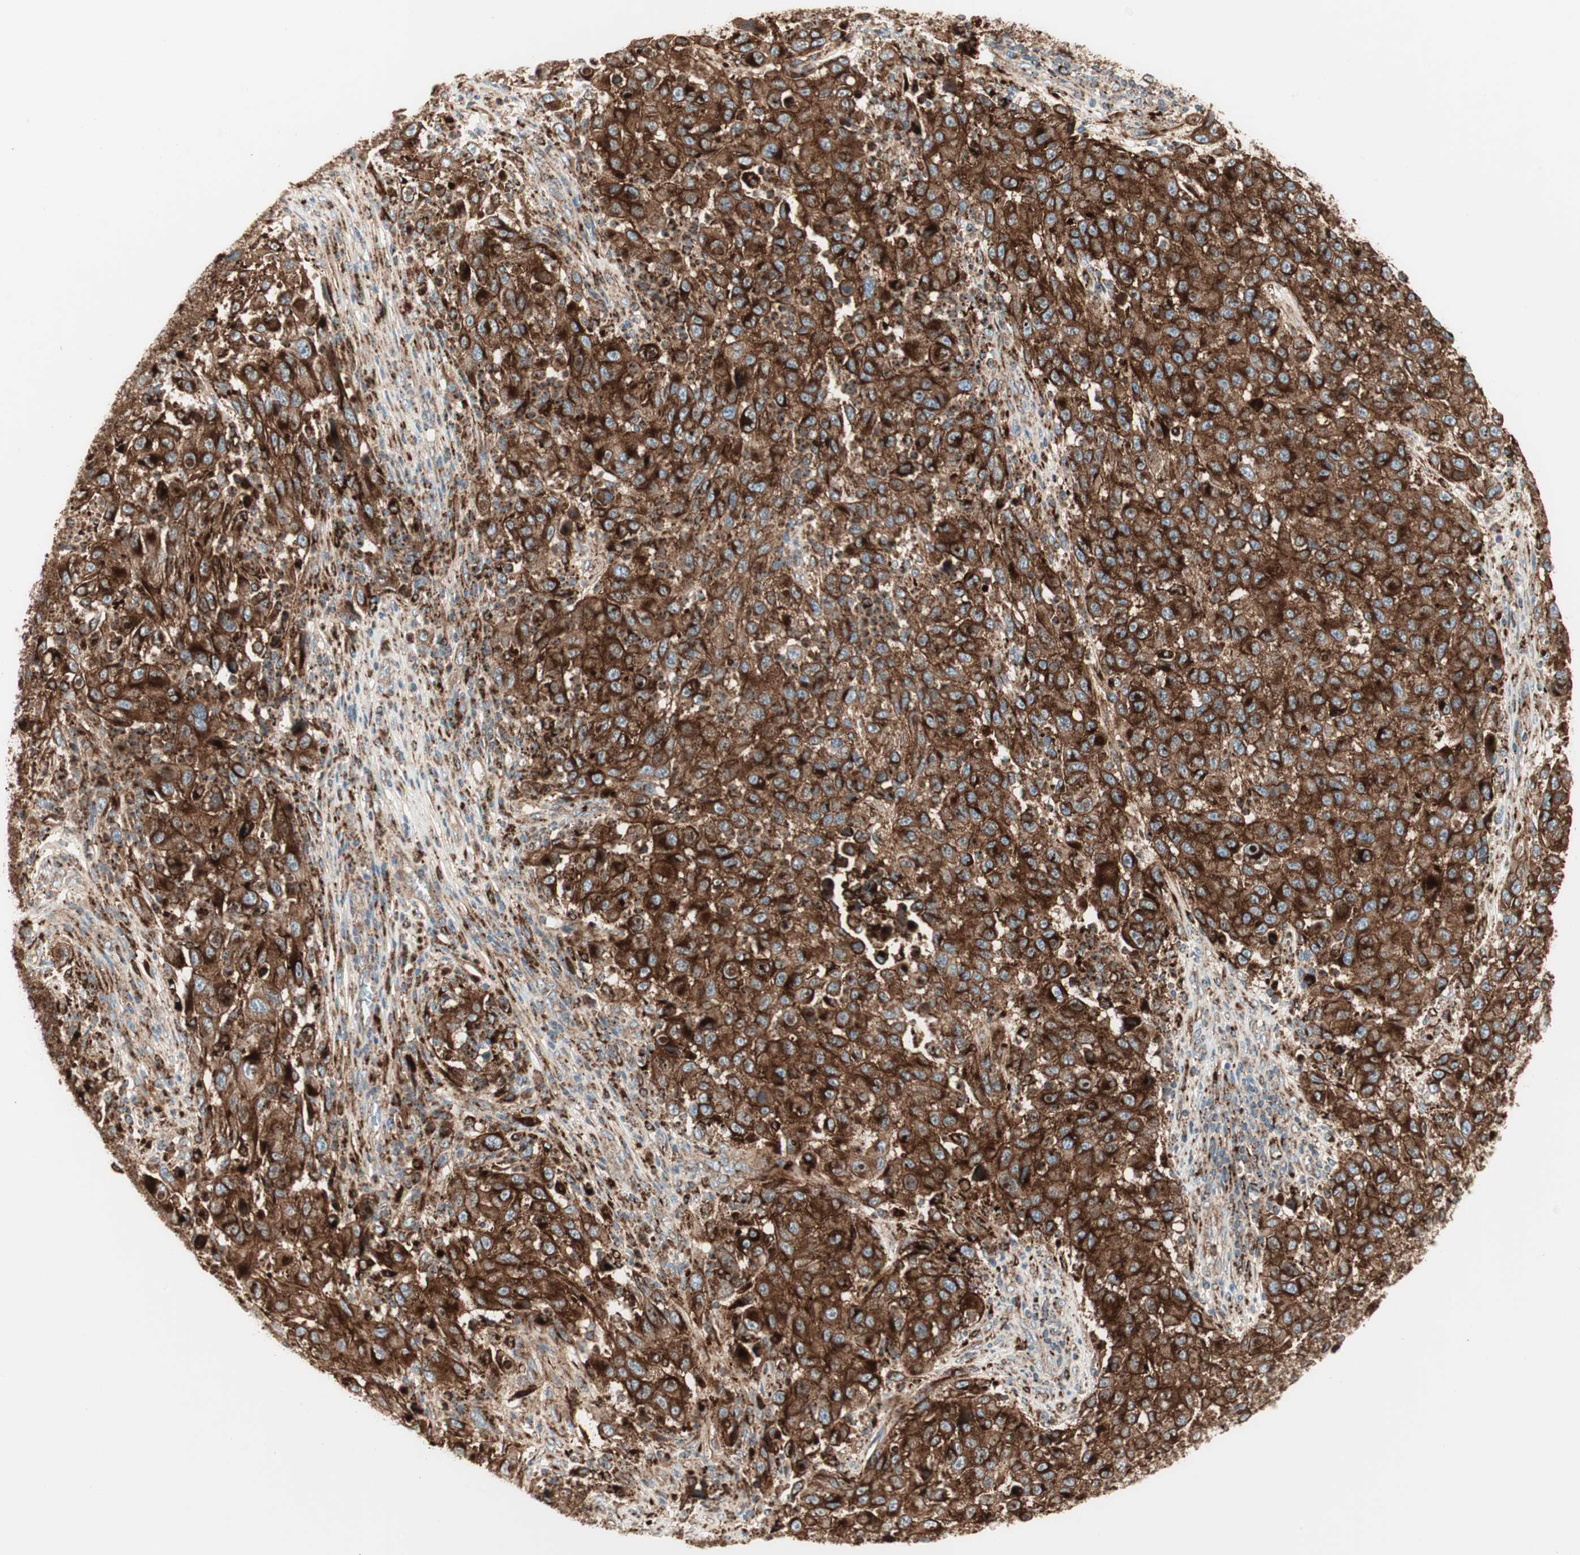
{"staining": {"intensity": "moderate", "quantity": ">75%", "location": "cytoplasmic/membranous"}, "tissue": "melanoma", "cell_type": "Tumor cells", "image_type": "cancer", "snomed": [{"axis": "morphology", "description": "Malignant melanoma, Metastatic site"}, {"axis": "topography", "description": "Lymph node"}], "caption": "Protein staining of malignant melanoma (metastatic site) tissue shows moderate cytoplasmic/membranous staining in about >75% of tumor cells. The protein of interest is stained brown, and the nuclei are stained in blue (DAB IHC with brightfield microscopy, high magnification).", "gene": "ATP6V1G1", "patient": {"sex": "male", "age": 61}}